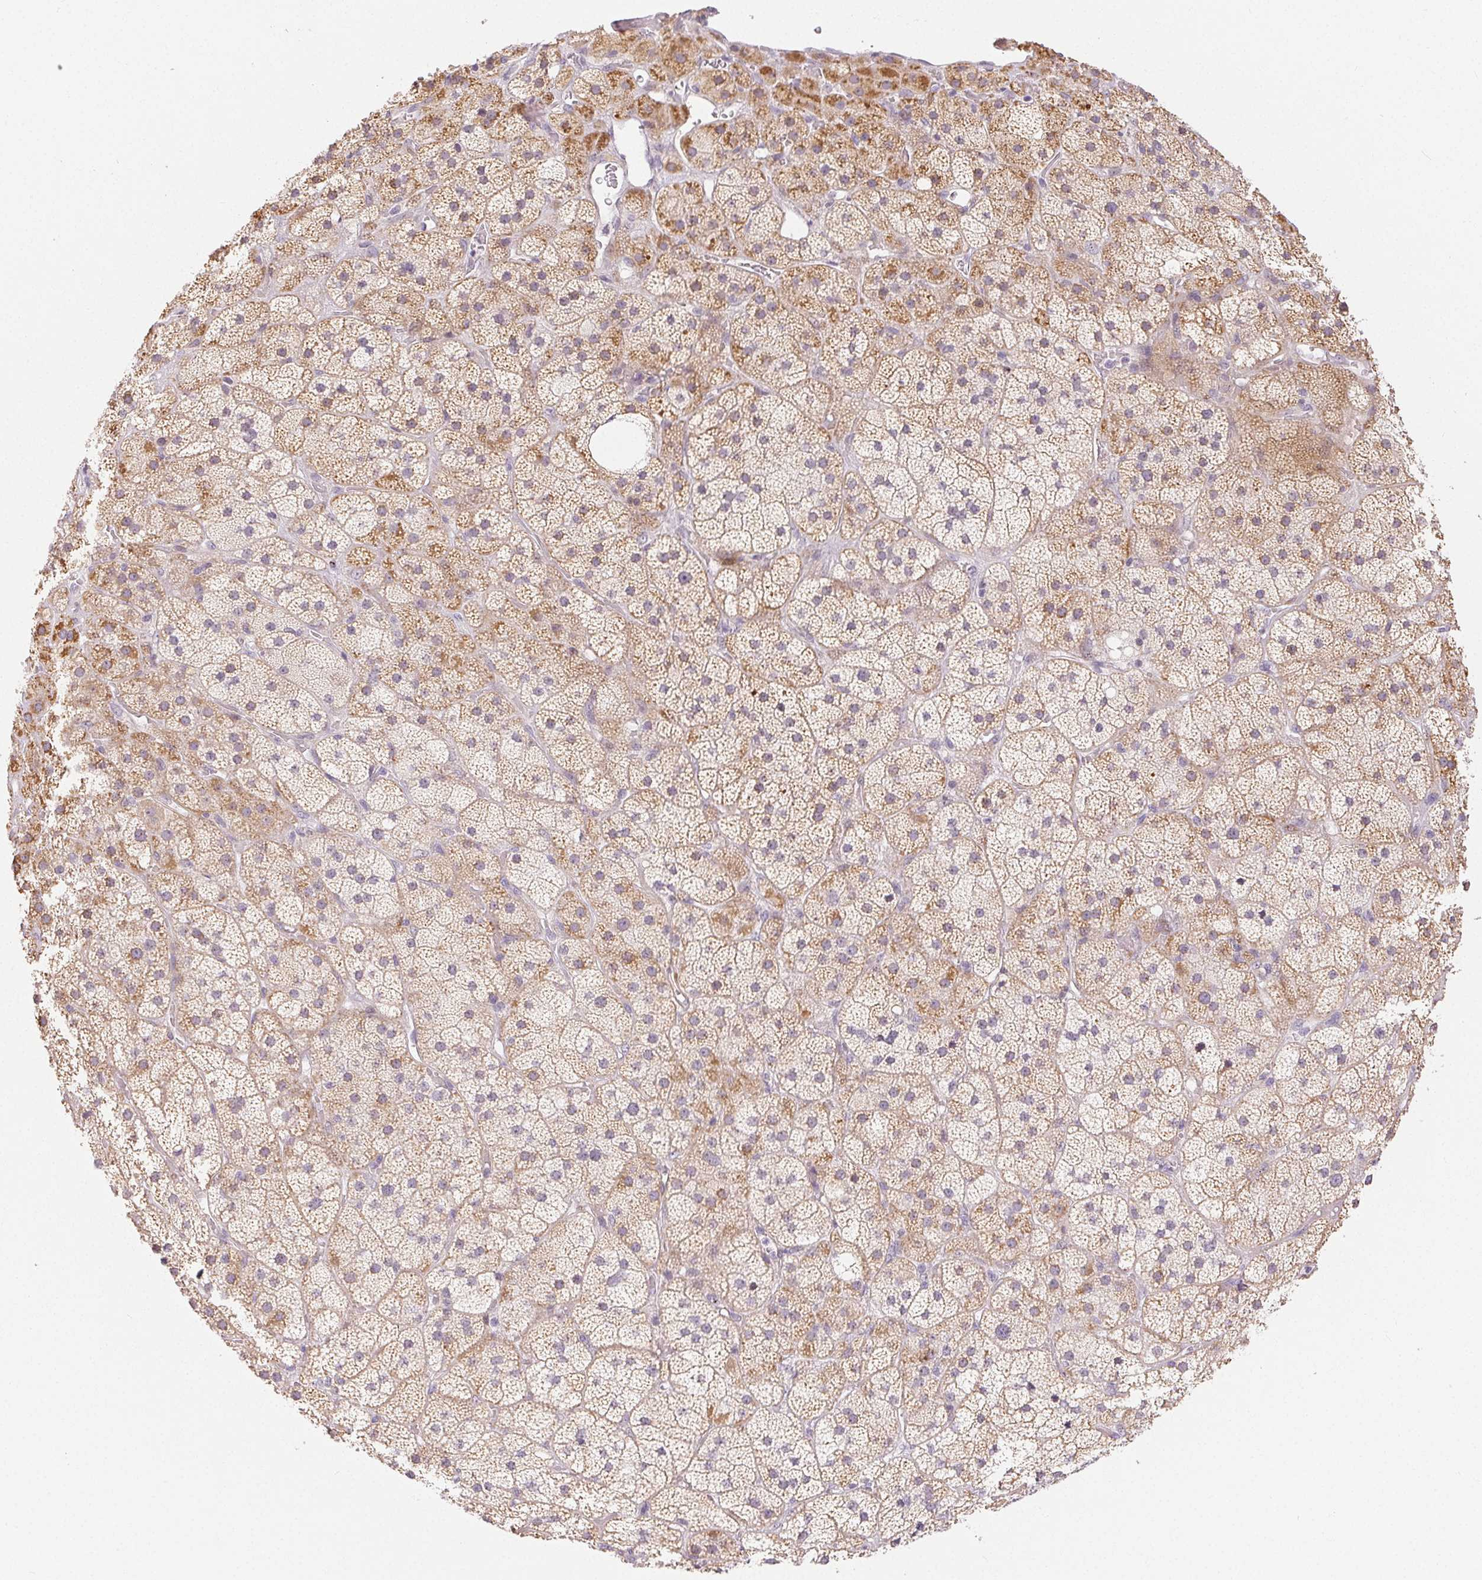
{"staining": {"intensity": "moderate", "quantity": "25%-75%", "location": "cytoplasmic/membranous"}, "tissue": "adrenal gland", "cell_type": "Glandular cells", "image_type": "normal", "snomed": [{"axis": "morphology", "description": "Normal tissue, NOS"}, {"axis": "topography", "description": "Adrenal gland"}], "caption": "IHC photomicrograph of benign adrenal gland: adrenal gland stained using IHC exhibits medium levels of moderate protein expression localized specifically in the cytoplasmic/membranous of glandular cells, appearing as a cytoplasmic/membranous brown color.", "gene": "RPGRIP1", "patient": {"sex": "male", "age": 57}}